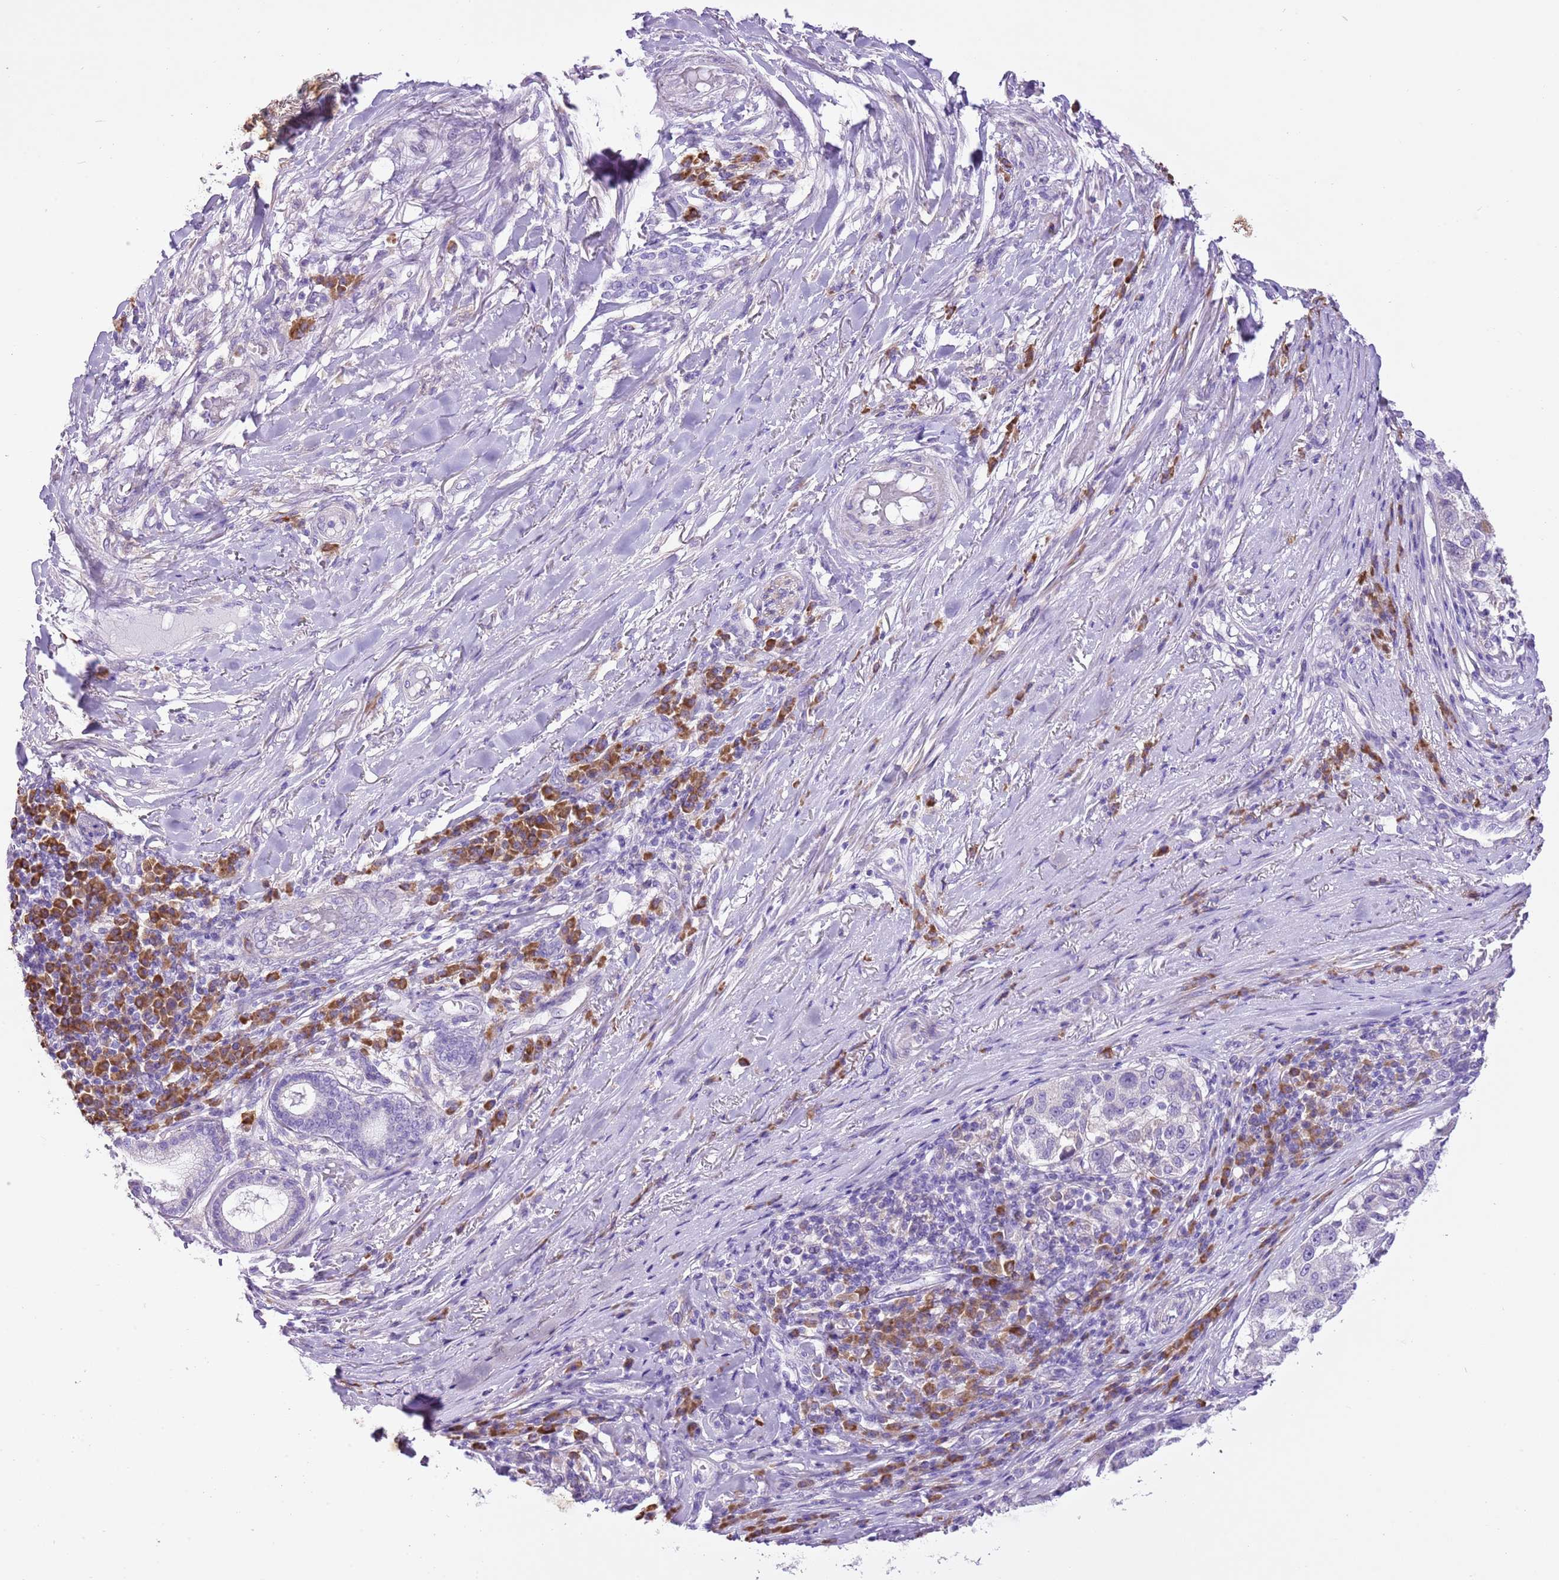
{"staining": {"intensity": "negative", "quantity": "none", "location": "none"}, "tissue": "melanoma", "cell_type": "Tumor cells", "image_type": "cancer", "snomed": [{"axis": "morphology", "description": "Malignant melanoma, NOS"}, {"axis": "topography", "description": "Skin"}], "caption": "Immunohistochemistry image of neoplastic tissue: malignant melanoma stained with DAB (3,3'-diaminobenzidine) exhibits no significant protein staining in tumor cells.", "gene": "AAR2", "patient": {"sex": "female", "age": 66}}